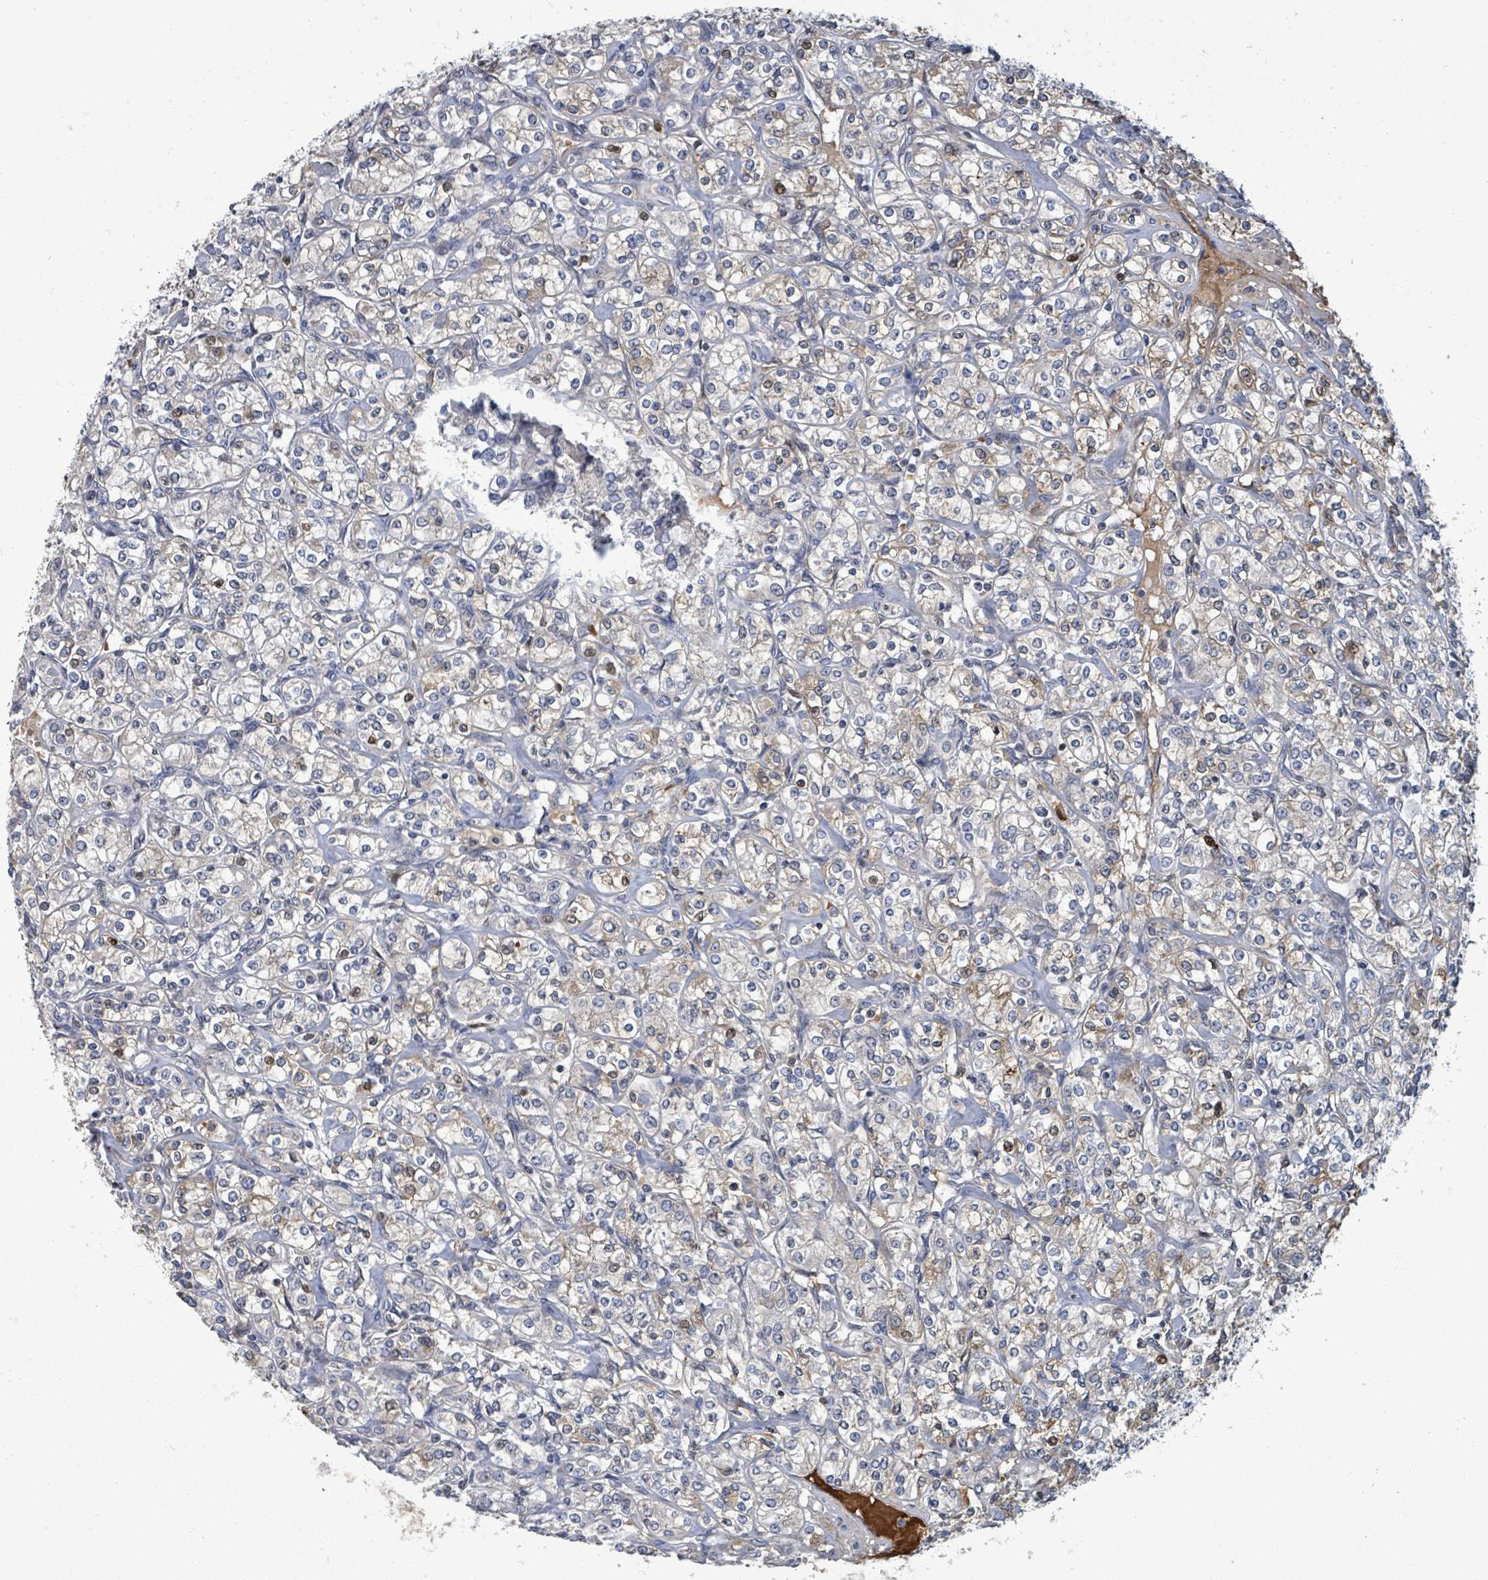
{"staining": {"intensity": "weak", "quantity": "<25%", "location": "cytoplasmic/membranous"}, "tissue": "renal cancer", "cell_type": "Tumor cells", "image_type": "cancer", "snomed": [{"axis": "morphology", "description": "Adenocarcinoma, NOS"}, {"axis": "topography", "description": "Kidney"}], "caption": "This photomicrograph is of adenocarcinoma (renal) stained with immunohistochemistry to label a protein in brown with the nuclei are counter-stained blue. There is no staining in tumor cells. Brightfield microscopy of immunohistochemistry (IHC) stained with DAB (brown) and hematoxylin (blue), captured at high magnification.", "gene": "GRM8", "patient": {"sex": "male", "age": 77}}